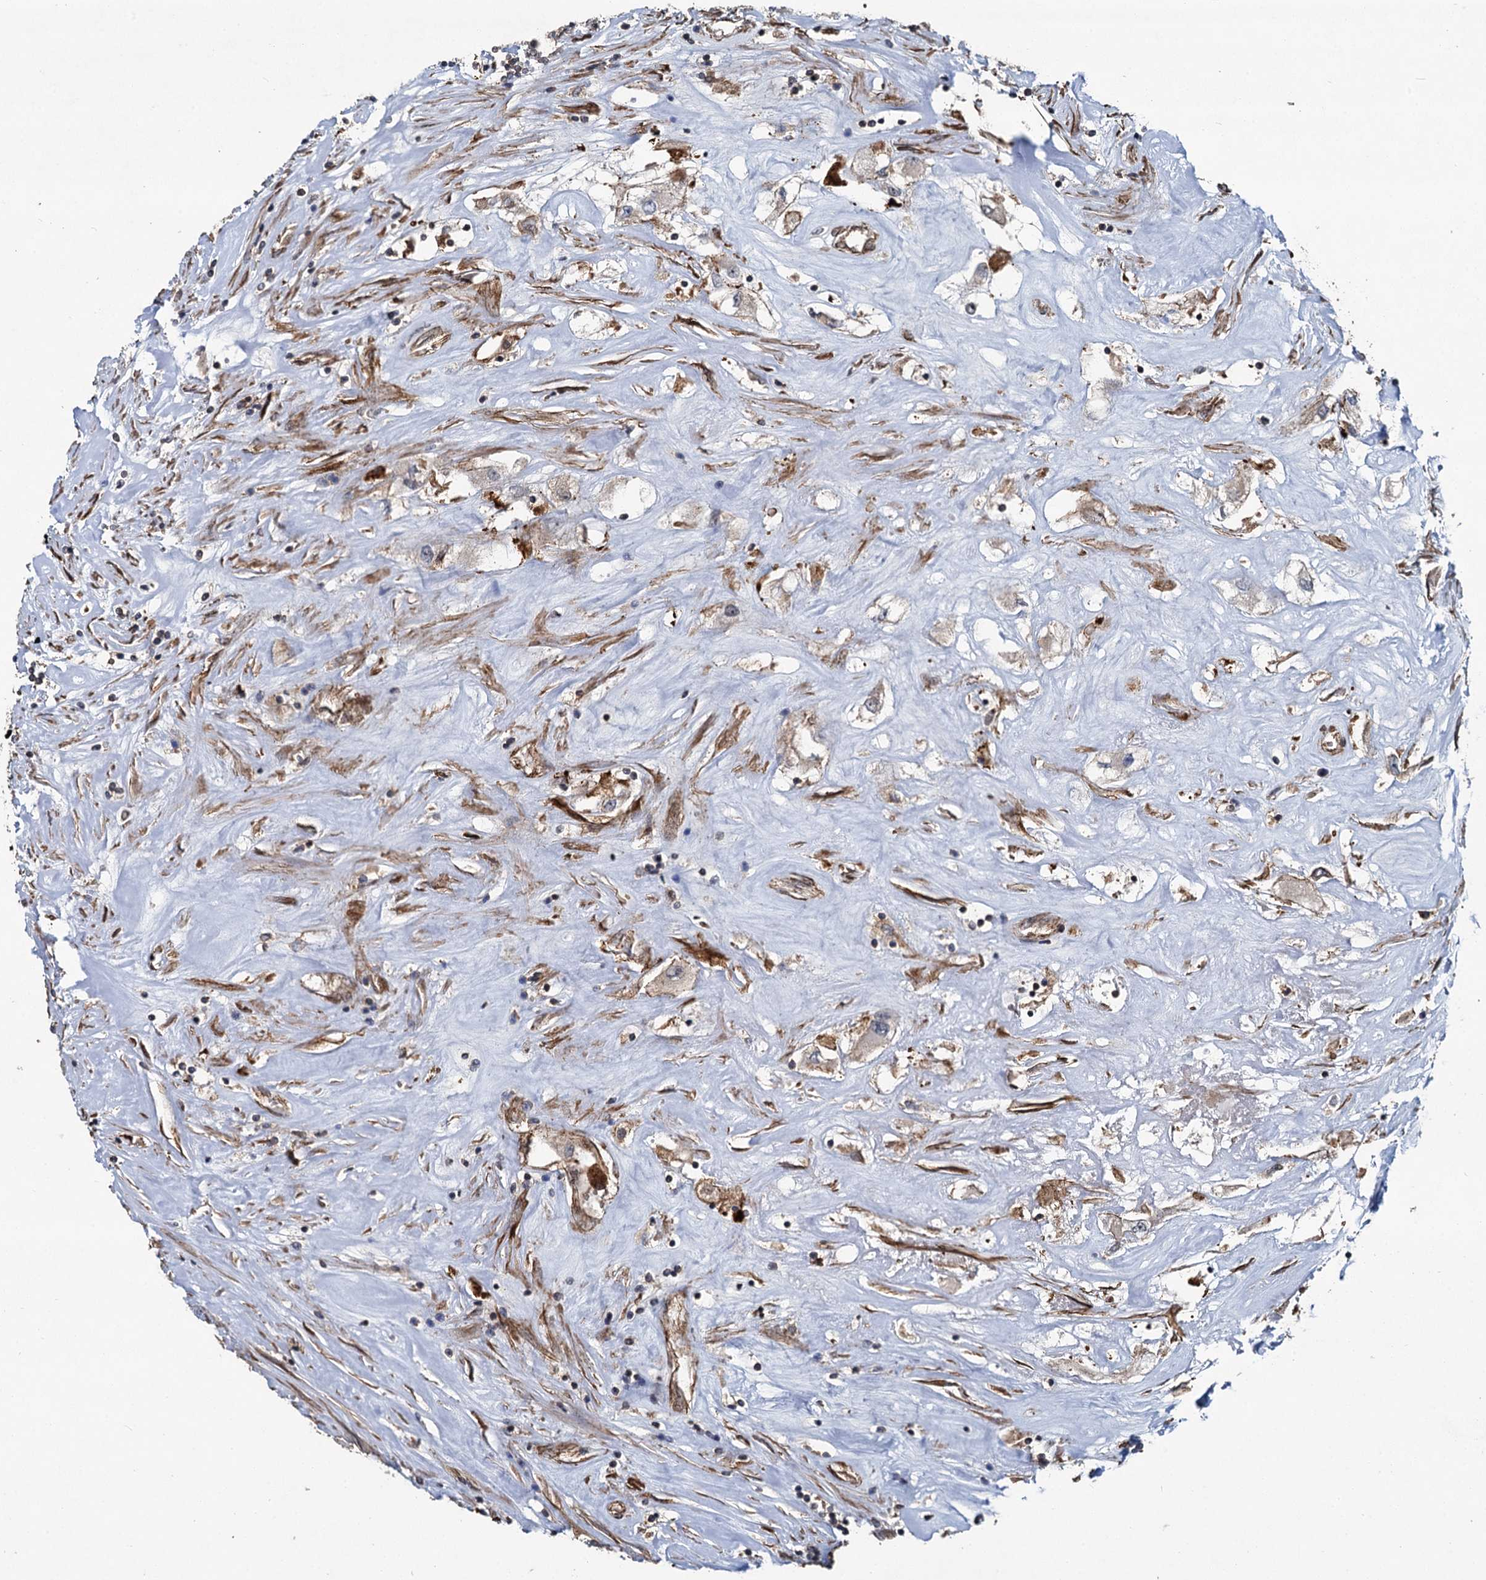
{"staining": {"intensity": "negative", "quantity": "none", "location": "none"}, "tissue": "renal cancer", "cell_type": "Tumor cells", "image_type": "cancer", "snomed": [{"axis": "morphology", "description": "Adenocarcinoma, NOS"}, {"axis": "topography", "description": "Kidney"}], "caption": "An IHC photomicrograph of renal cancer is shown. There is no staining in tumor cells of renal cancer. (Immunohistochemistry, brightfield microscopy, high magnification).", "gene": "SVIP", "patient": {"sex": "female", "age": 52}}